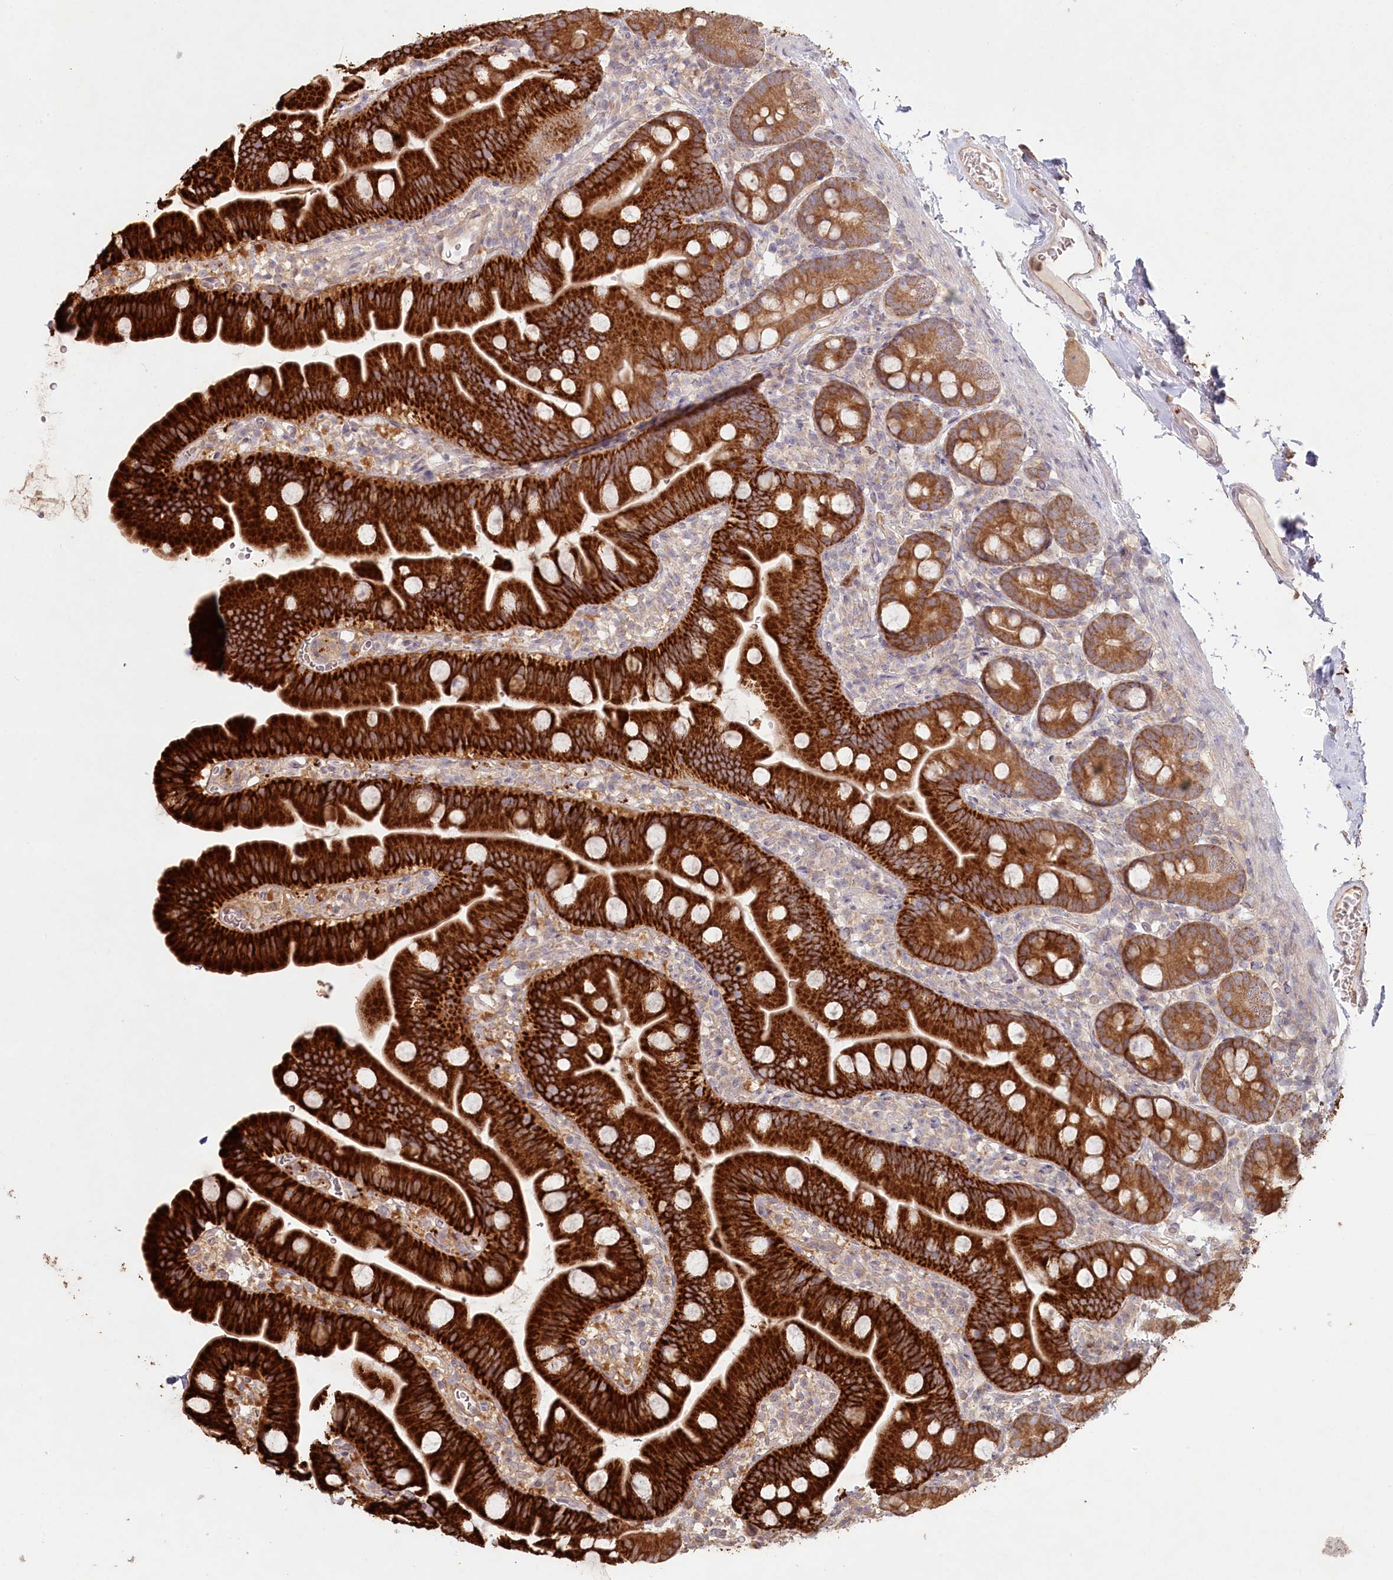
{"staining": {"intensity": "strong", "quantity": ">75%", "location": "cytoplasmic/membranous"}, "tissue": "small intestine", "cell_type": "Glandular cells", "image_type": "normal", "snomed": [{"axis": "morphology", "description": "Normal tissue, NOS"}, {"axis": "topography", "description": "Small intestine"}], "caption": "Normal small intestine exhibits strong cytoplasmic/membranous expression in about >75% of glandular cells (DAB (3,3'-diaminobenzidine) IHC, brown staining for protein, blue staining for nuclei)..", "gene": "HAL", "patient": {"sex": "female", "age": 68}}